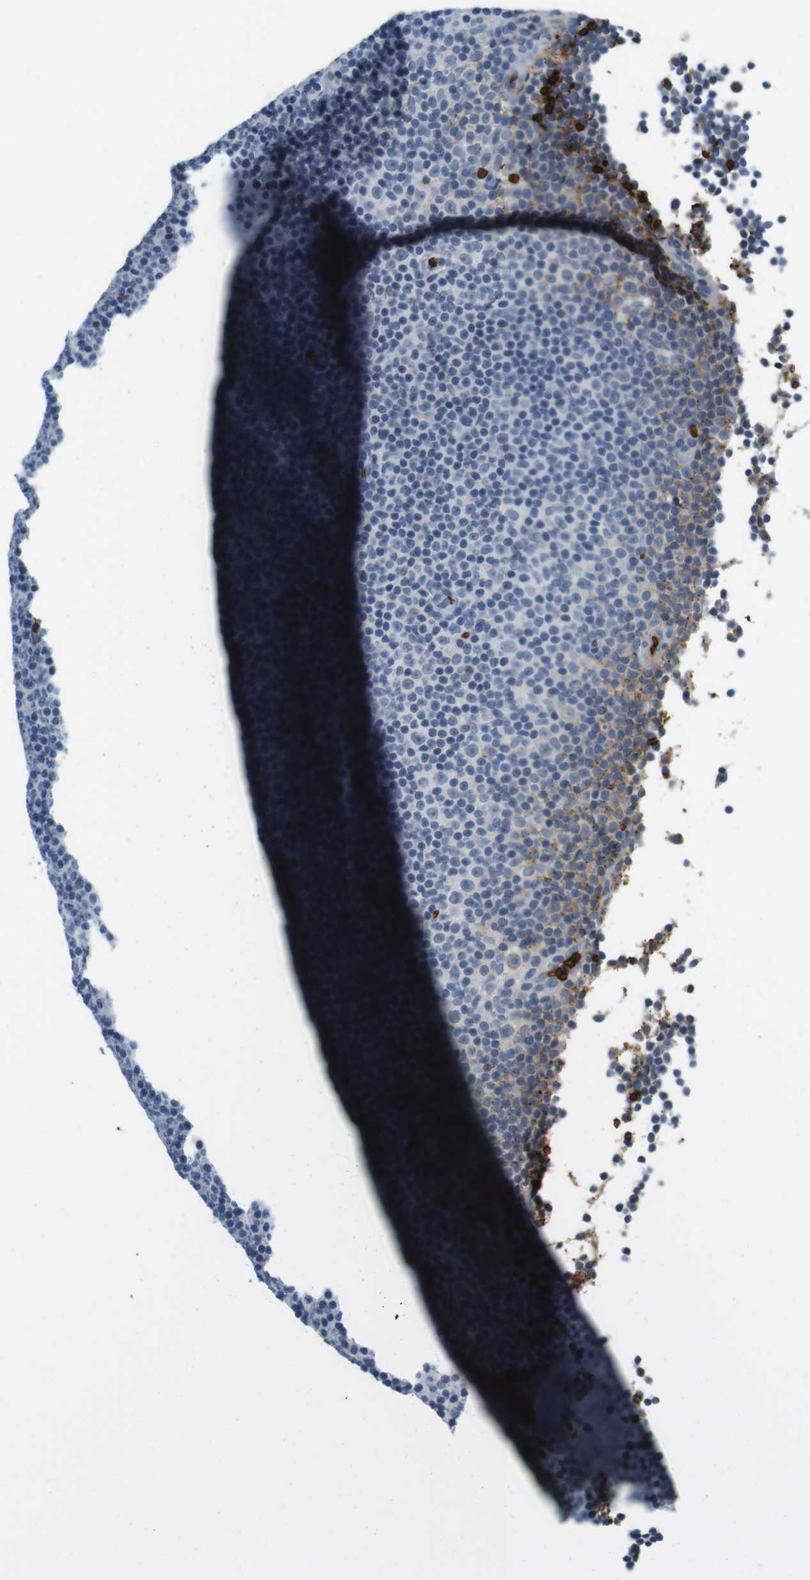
{"staining": {"intensity": "negative", "quantity": "none", "location": "none"}, "tissue": "lymphoma", "cell_type": "Tumor cells", "image_type": "cancer", "snomed": [{"axis": "morphology", "description": "Malignant lymphoma, non-Hodgkin's type, Low grade"}, {"axis": "topography", "description": "Lymph node"}], "caption": "This is a histopathology image of IHC staining of lymphoma, which shows no staining in tumor cells.", "gene": "SLC4A1", "patient": {"sex": "female", "age": 67}}